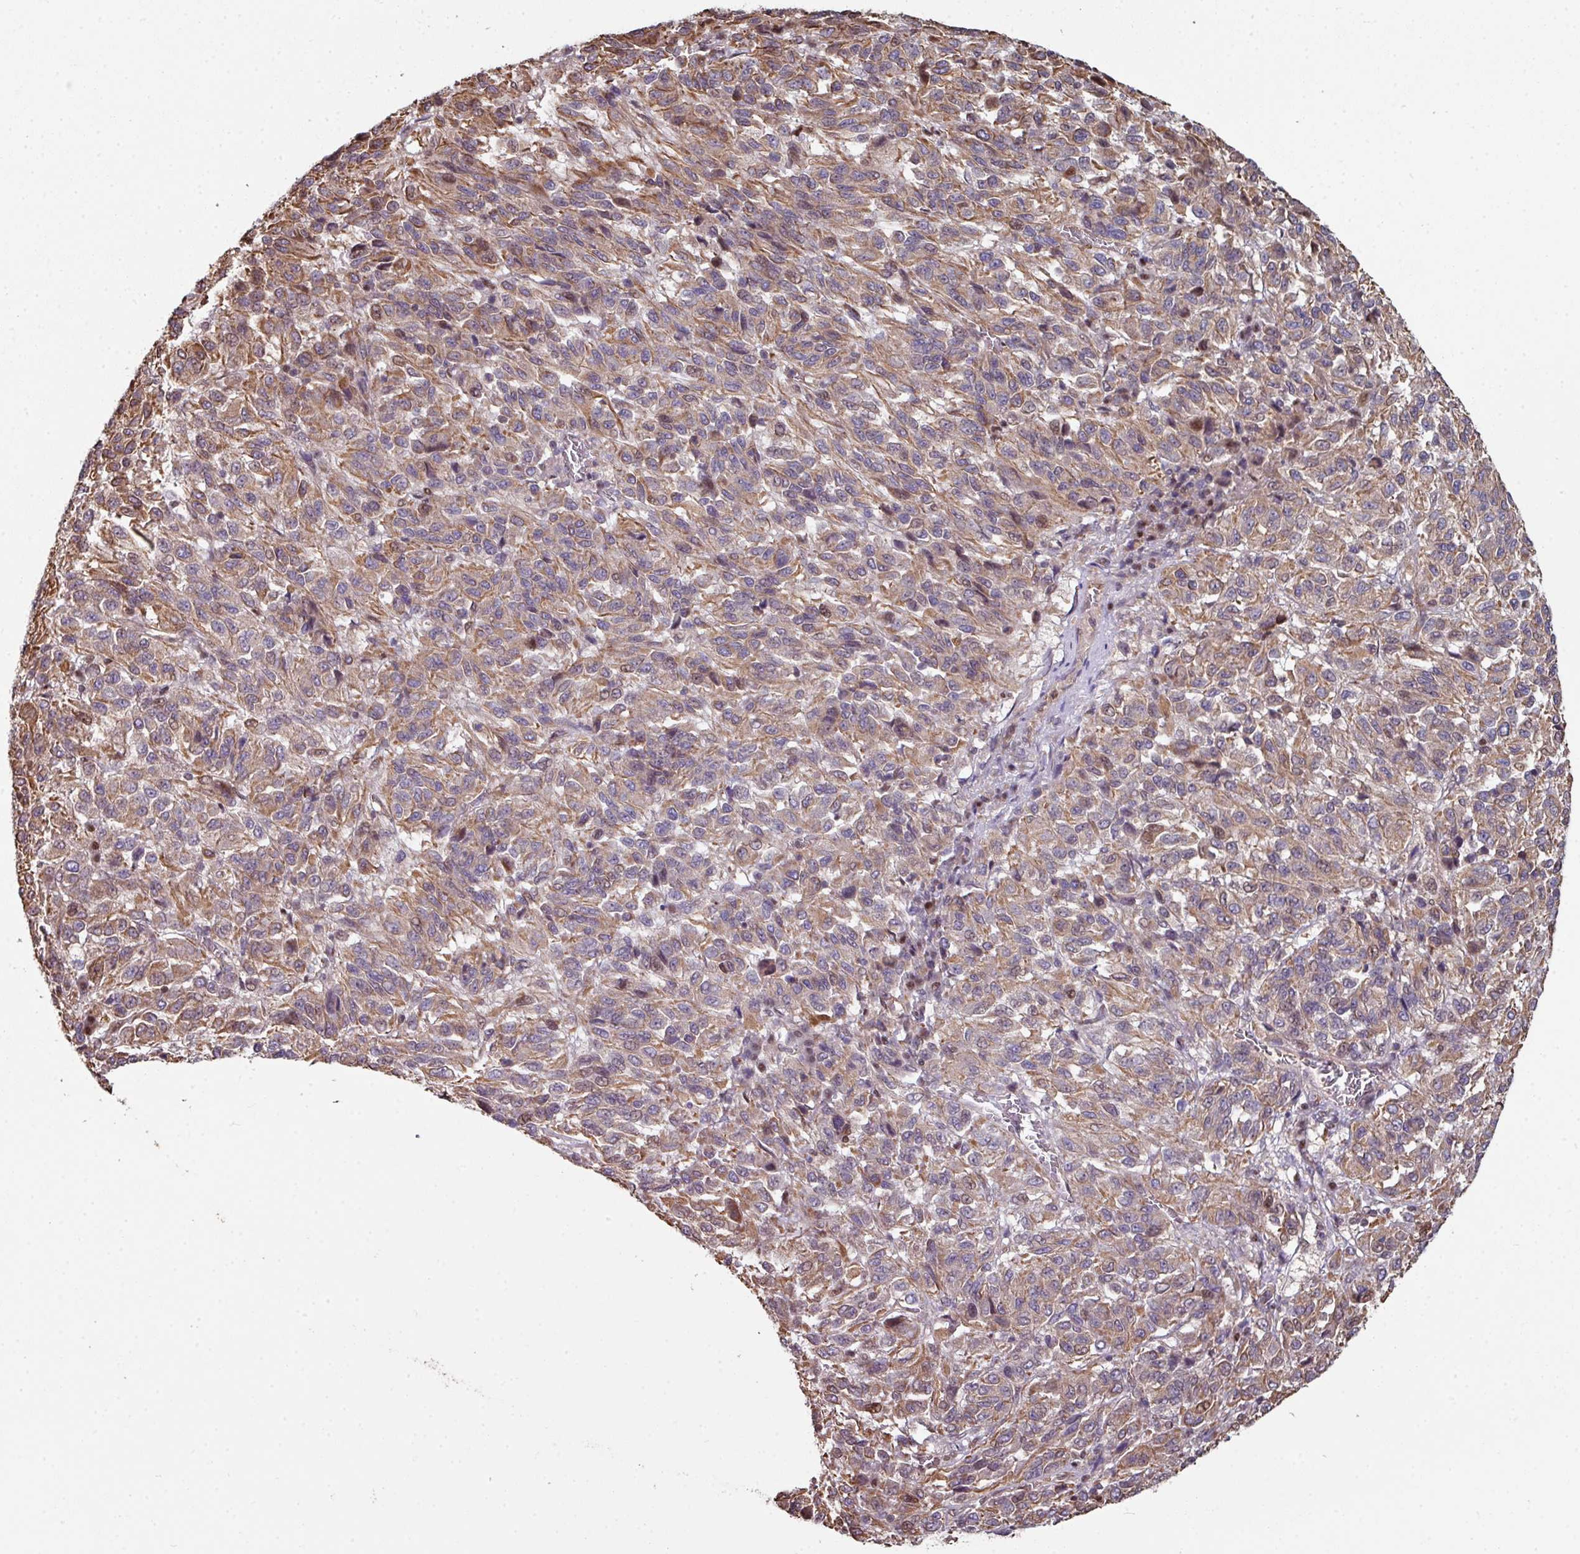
{"staining": {"intensity": "moderate", "quantity": ">75%", "location": "cytoplasmic/membranous"}, "tissue": "melanoma", "cell_type": "Tumor cells", "image_type": "cancer", "snomed": [{"axis": "morphology", "description": "Malignant melanoma, Metastatic site"}, {"axis": "topography", "description": "Lung"}], "caption": "Immunohistochemistry staining of malignant melanoma (metastatic site), which displays medium levels of moderate cytoplasmic/membranous expression in approximately >75% of tumor cells indicating moderate cytoplasmic/membranous protein expression. The staining was performed using DAB (brown) for protein detection and nuclei were counterstained in hematoxylin (blue).", "gene": "ANO9", "patient": {"sex": "male", "age": 64}}